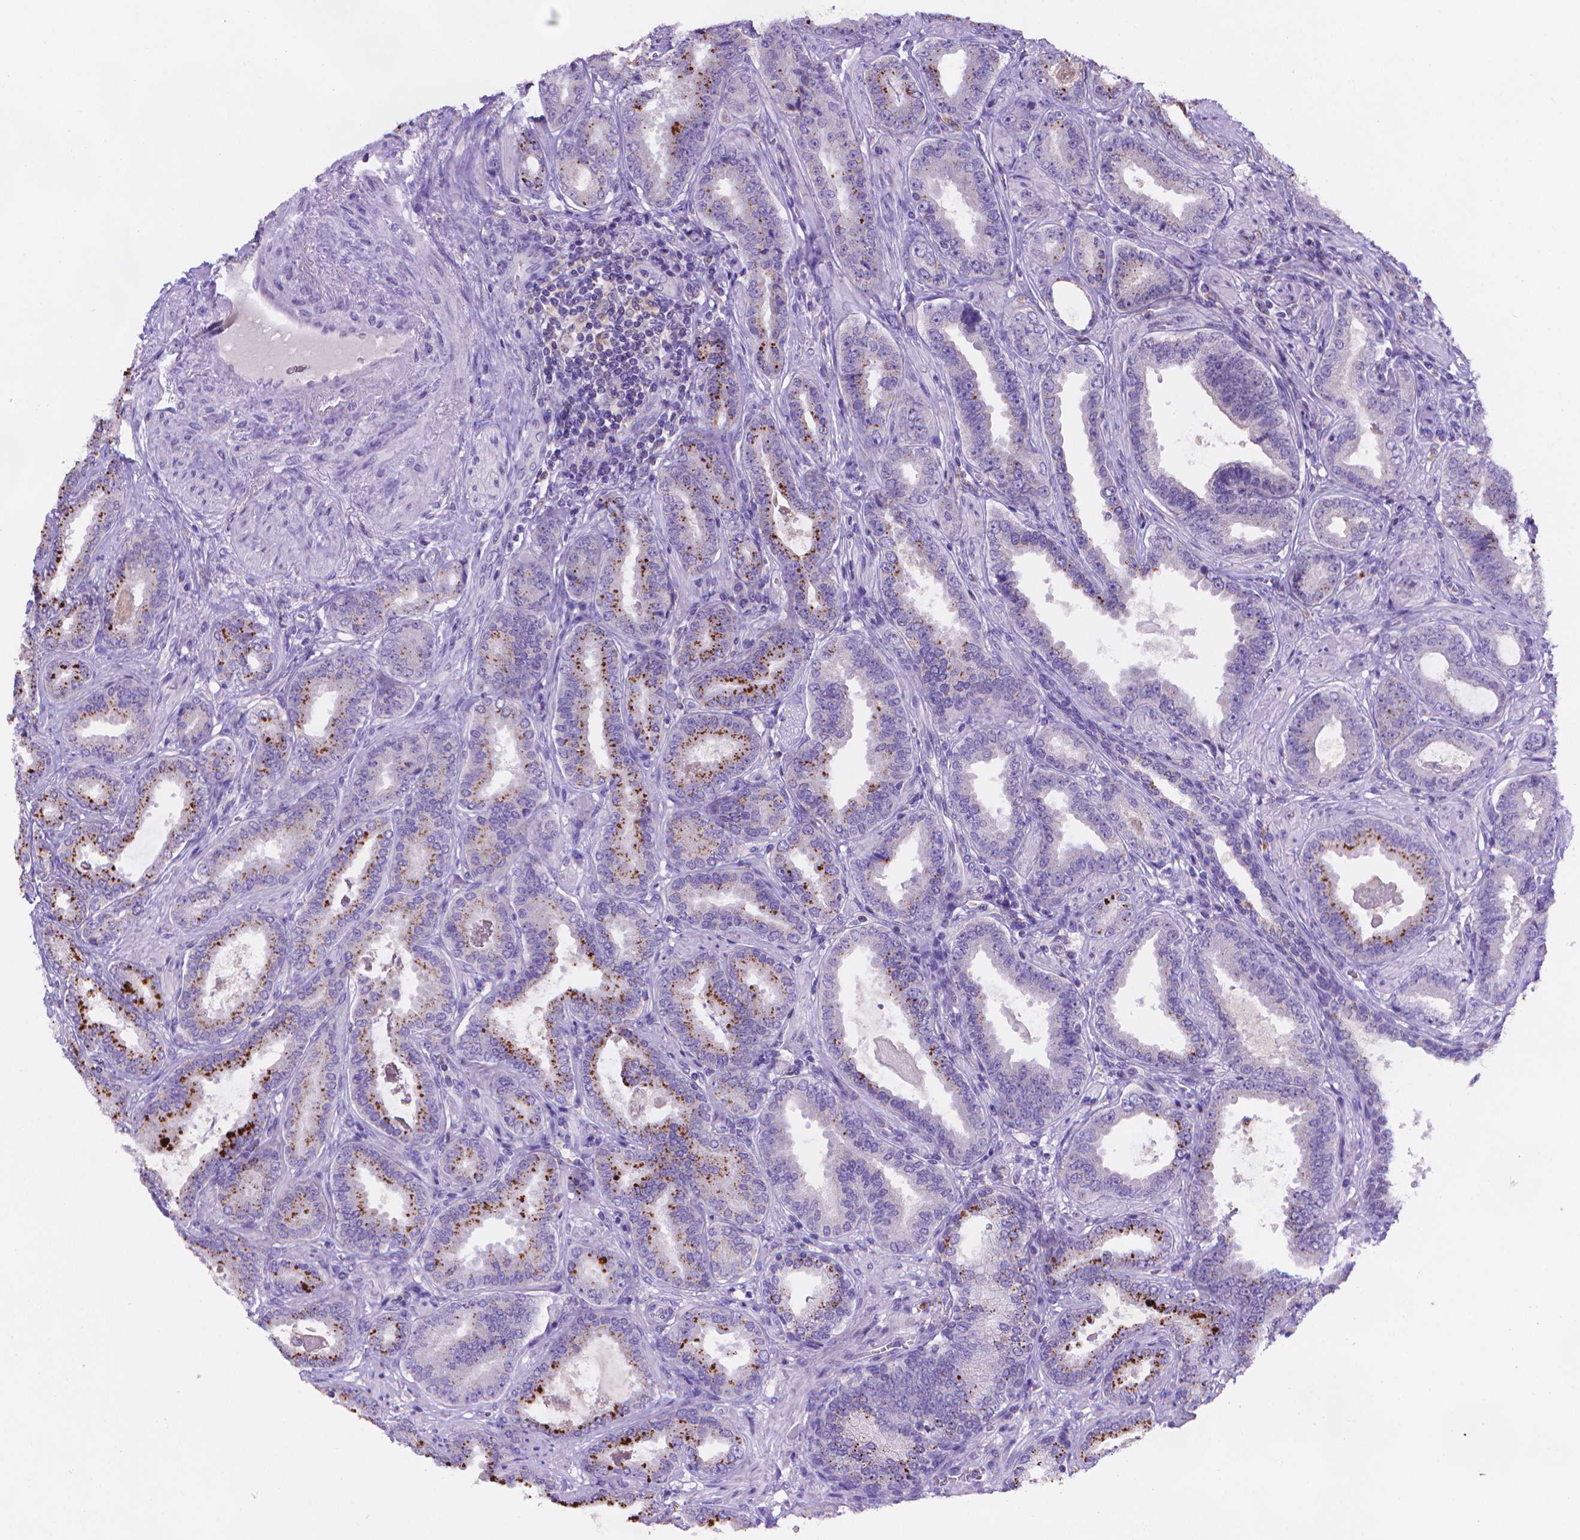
{"staining": {"intensity": "strong", "quantity": "<25%", "location": "cytoplasmic/membranous"}, "tissue": "prostate cancer", "cell_type": "Tumor cells", "image_type": "cancer", "snomed": [{"axis": "morphology", "description": "Adenocarcinoma, NOS"}, {"axis": "topography", "description": "Prostate"}], "caption": "Prostate adenocarcinoma stained with a protein marker reveals strong staining in tumor cells.", "gene": "FGD2", "patient": {"sex": "male", "age": 64}}